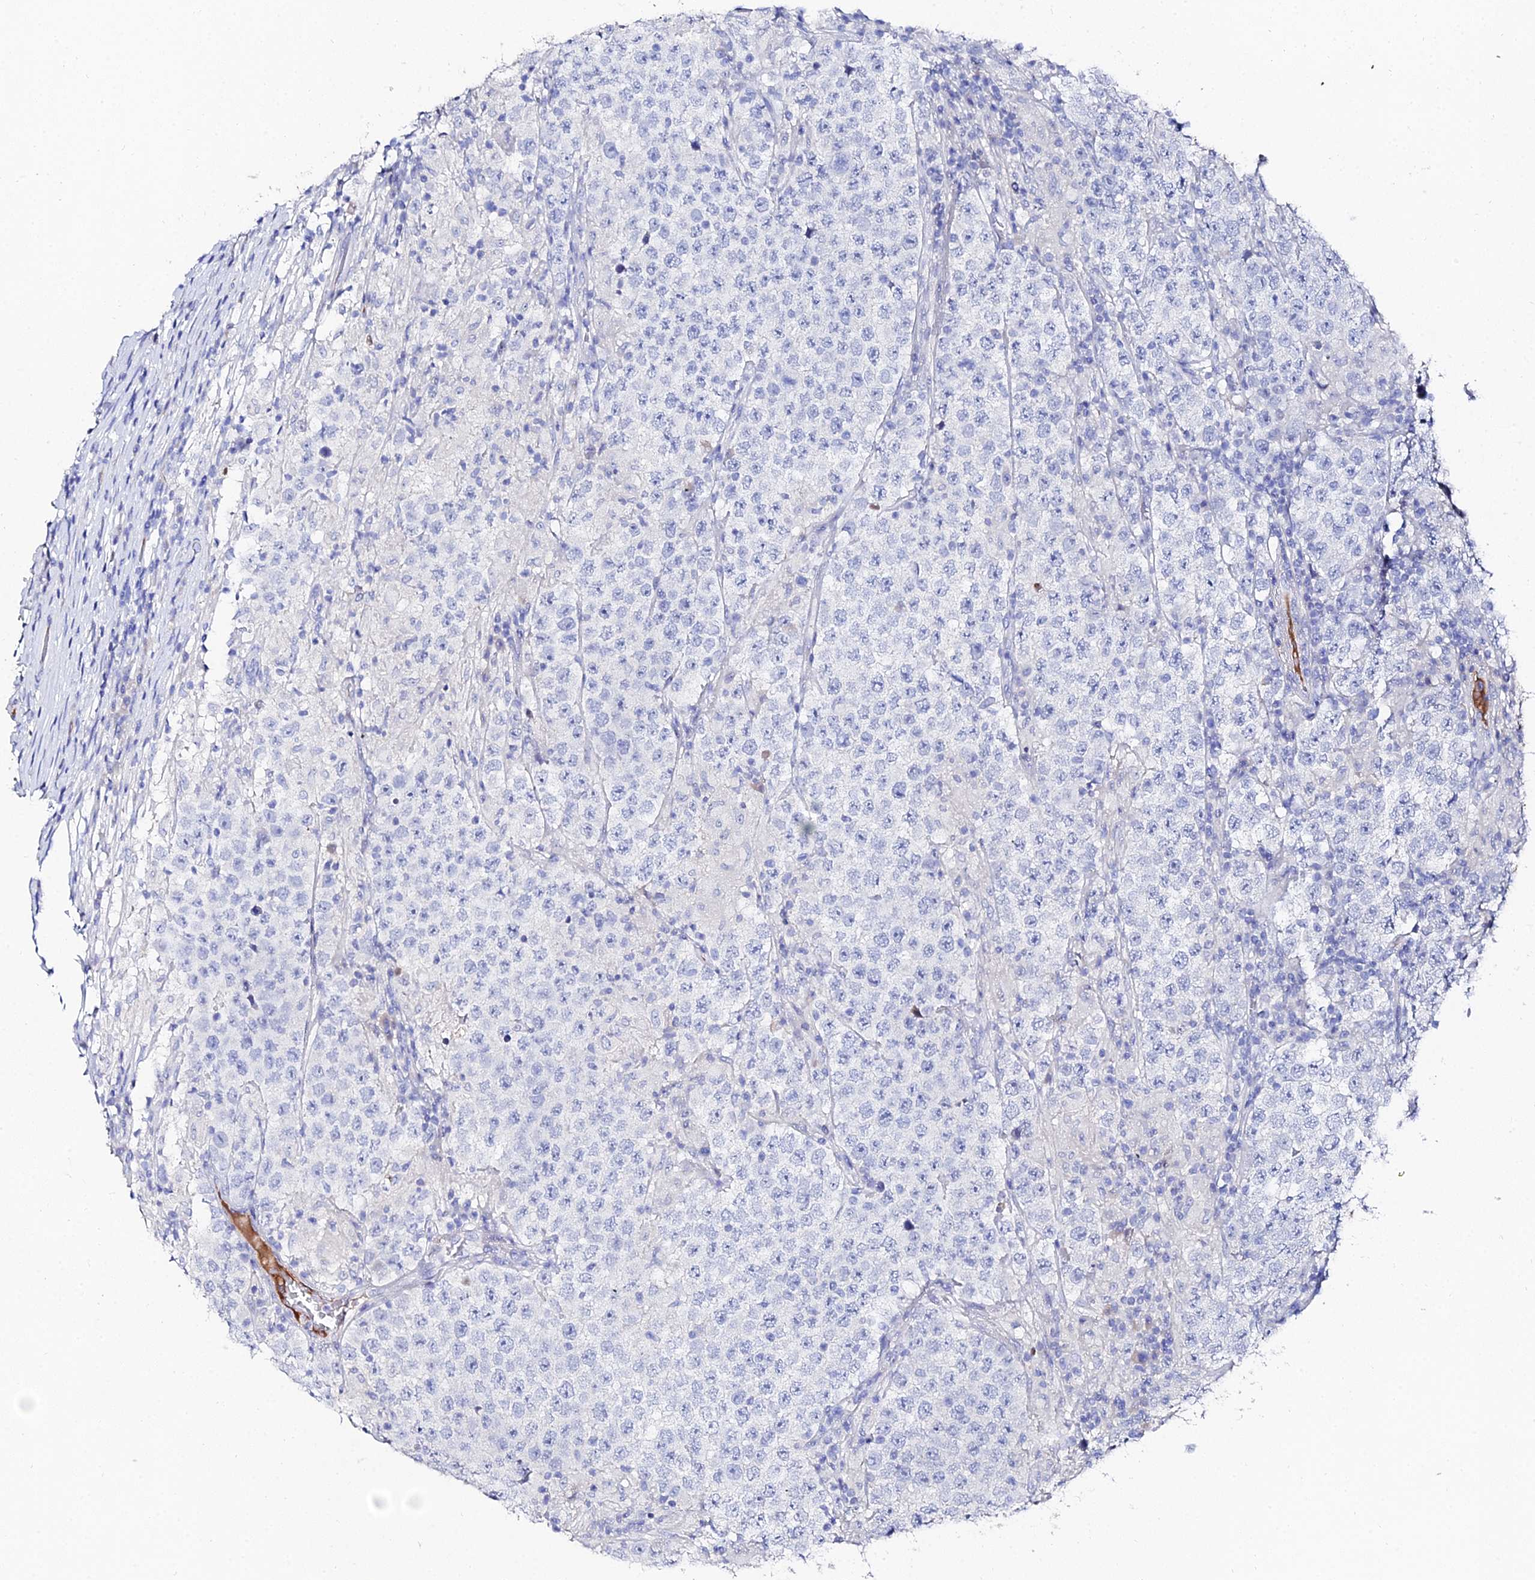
{"staining": {"intensity": "negative", "quantity": "none", "location": "none"}, "tissue": "testis cancer", "cell_type": "Tumor cells", "image_type": "cancer", "snomed": [{"axis": "morphology", "description": "Normal tissue, NOS"}, {"axis": "morphology", "description": "Urothelial carcinoma, High grade"}, {"axis": "morphology", "description": "Seminoma, NOS"}, {"axis": "morphology", "description": "Carcinoma, Embryonal, NOS"}, {"axis": "topography", "description": "Urinary bladder"}, {"axis": "topography", "description": "Testis"}], "caption": "This image is of embryonal carcinoma (testis) stained with immunohistochemistry to label a protein in brown with the nuclei are counter-stained blue. There is no staining in tumor cells. The staining is performed using DAB brown chromogen with nuclei counter-stained in using hematoxylin.", "gene": "KRT17", "patient": {"sex": "male", "age": 41}}